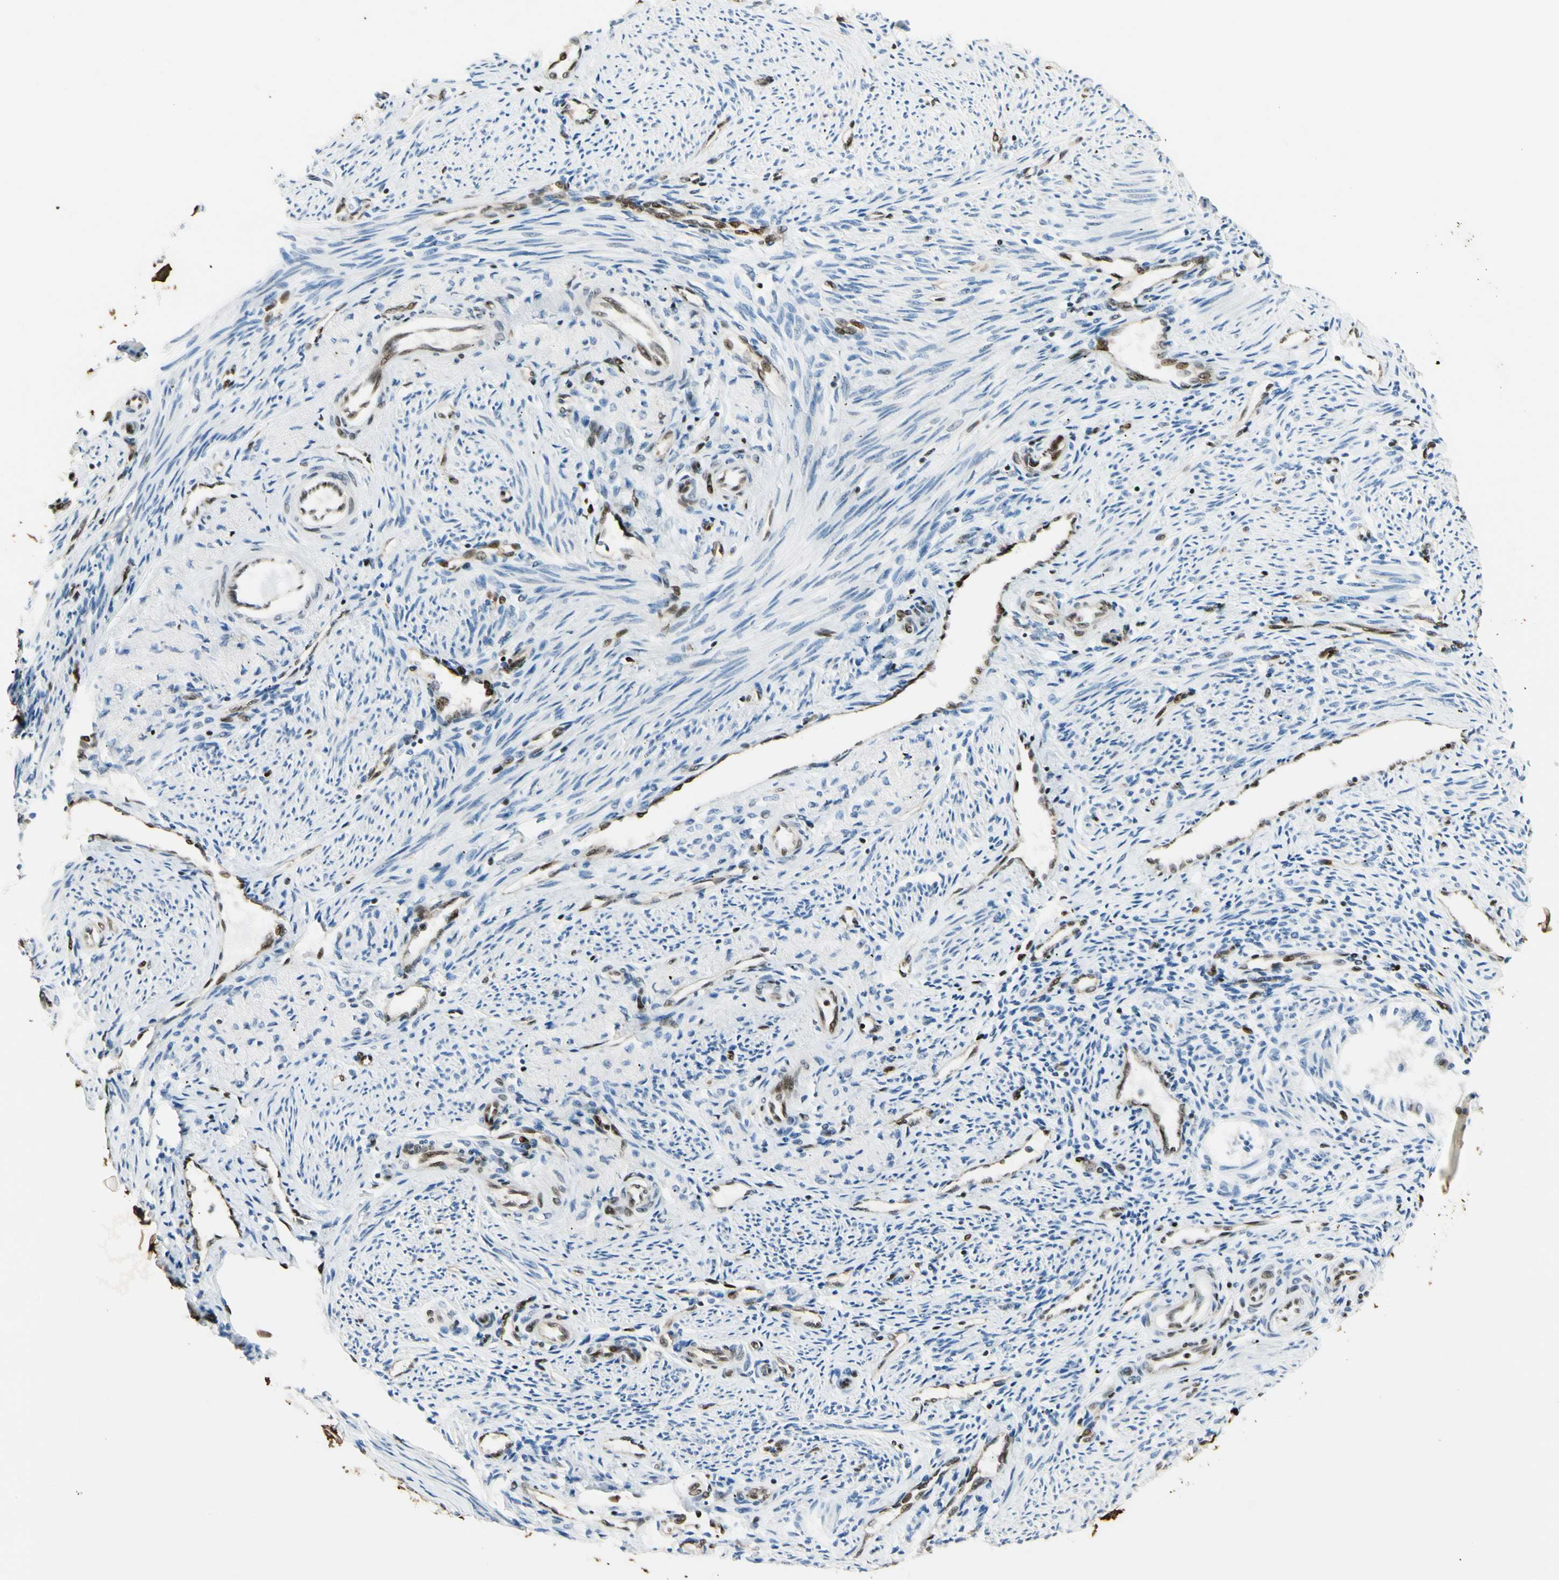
{"staining": {"intensity": "strong", "quantity": ">75%", "location": "nuclear"}, "tissue": "endometrium", "cell_type": "Cells in endometrial stroma", "image_type": "normal", "snomed": [{"axis": "morphology", "description": "Normal tissue, NOS"}, {"axis": "topography", "description": "Endometrium"}], "caption": "Protein staining displays strong nuclear expression in approximately >75% of cells in endometrial stroma in benign endometrium. Nuclei are stained in blue.", "gene": "FUS", "patient": {"sex": "female", "age": 42}}